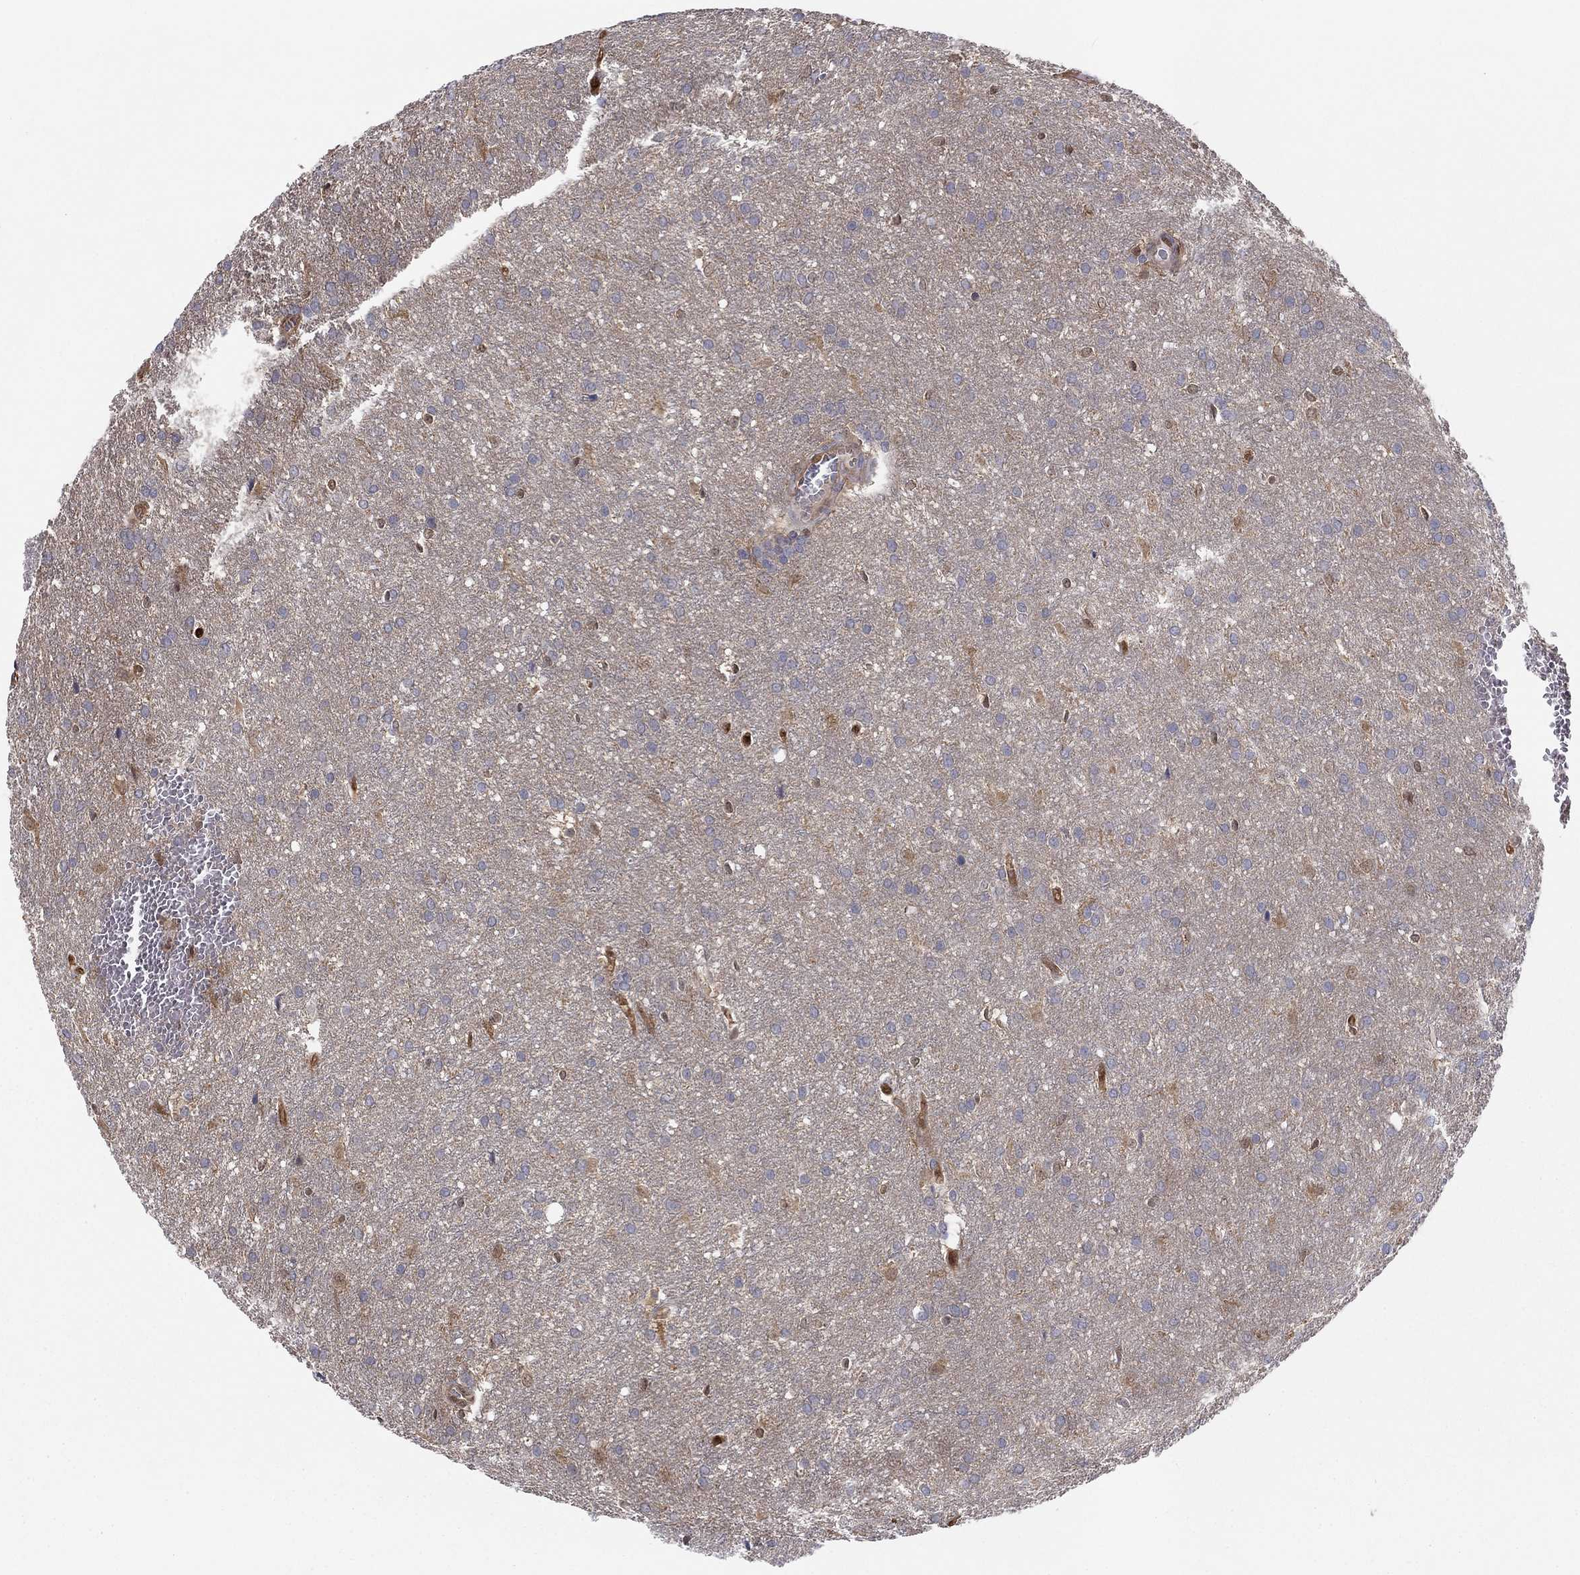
{"staining": {"intensity": "negative", "quantity": "none", "location": "none"}, "tissue": "glioma", "cell_type": "Tumor cells", "image_type": "cancer", "snomed": [{"axis": "morphology", "description": "Glioma, malignant, Low grade"}, {"axis": "topography", "description": "Brain"}], "caption": "Photomicrograph shows no significant protein staining in tumor cells of glioma. (DAB (3,3'-diaminobenzidine) IHC visualized using brightfield microscopy, high magnification).", "gene": "PDXK", "patient": {"sex": "female", "age": 32}}